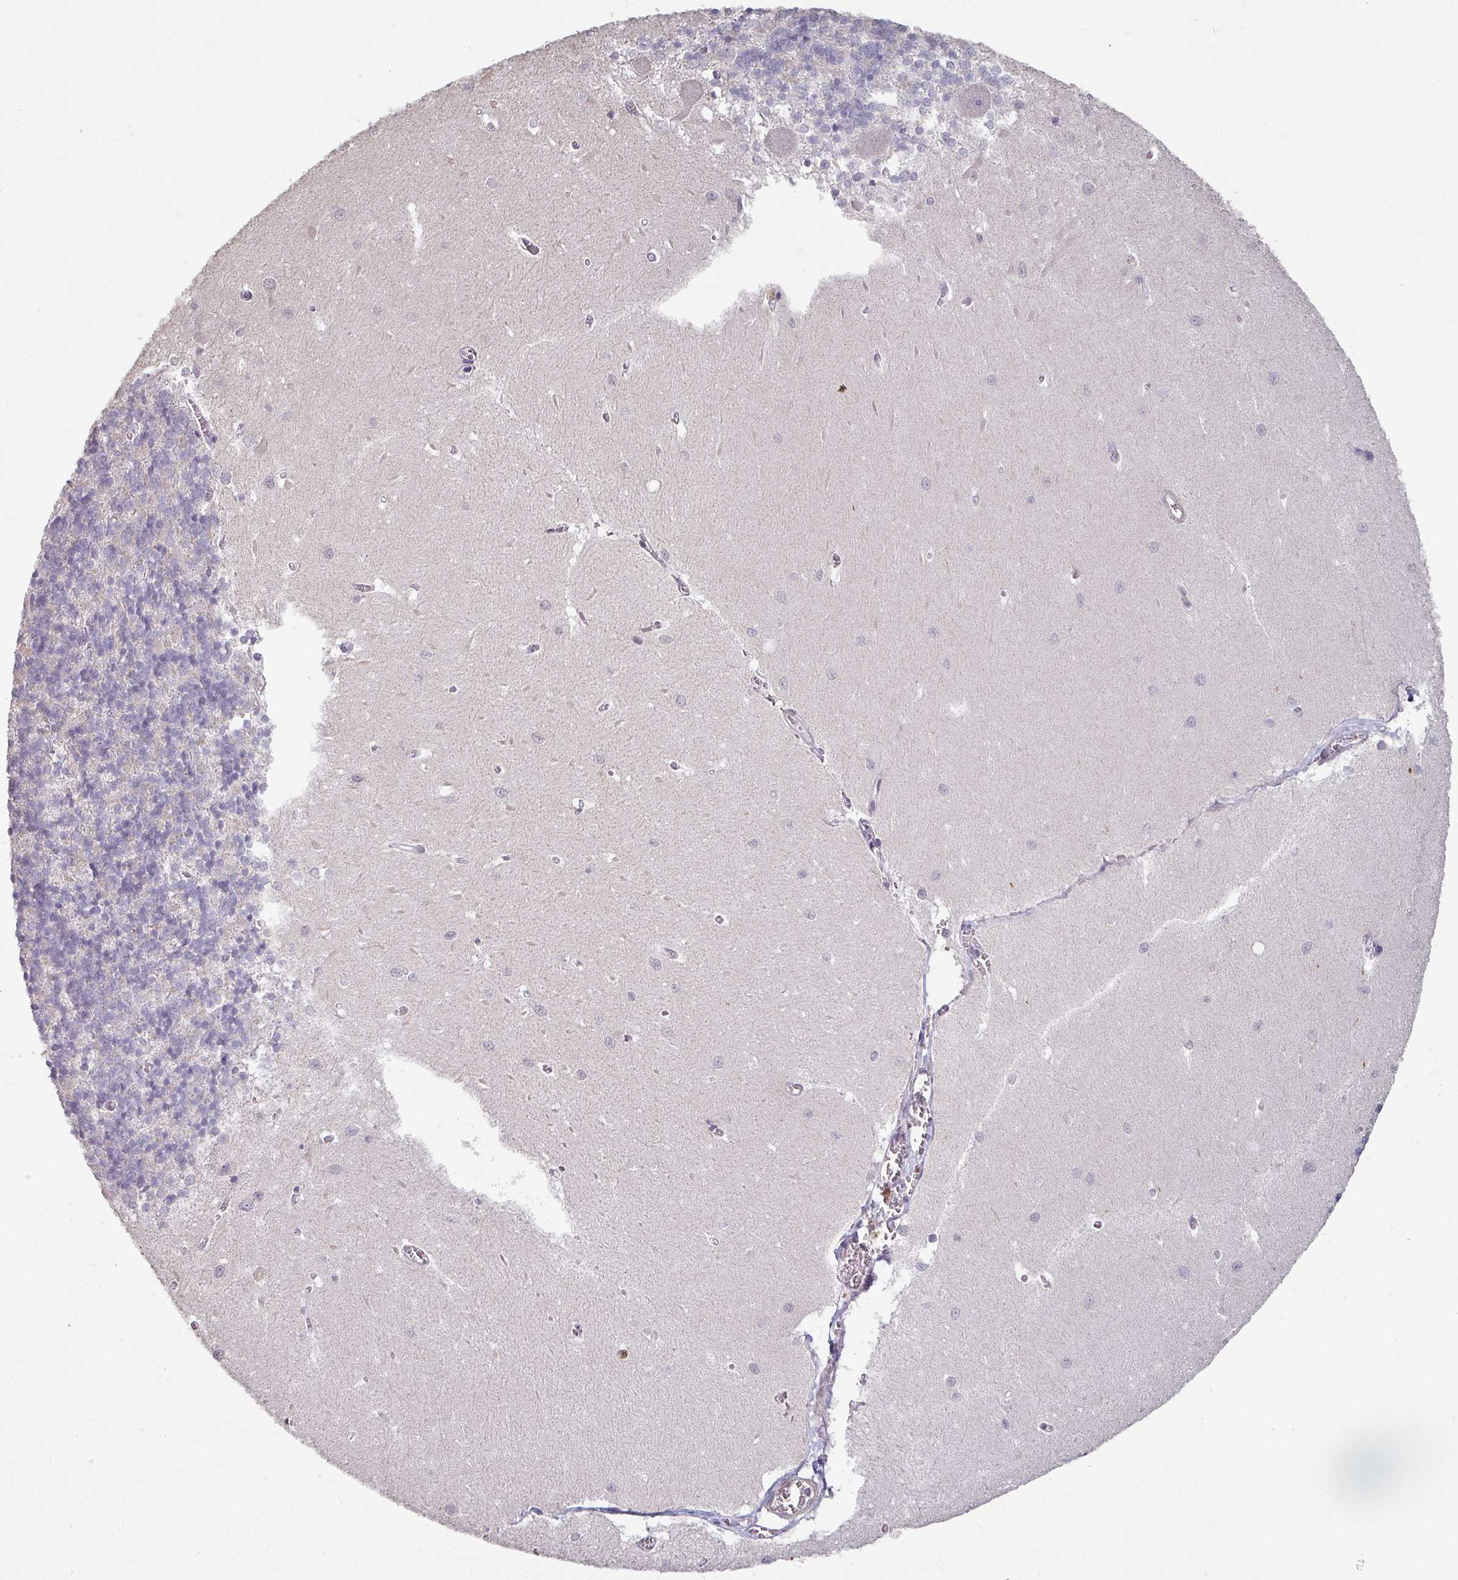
{"staining": {"intensity": "negative", "quantity": "none", "location": "none"}, "tissue": "cerebellum", "cell_type": "Cells in granular layer", "image_type": "normal", "snomed": [{"axis": "morphology", "description": "Normal tissue, NOS"}, {"axis": "topography", "description": "Cerebellum"}], "caption": "The photomicrograph reveals no significant expression in cells in granular layer of cerebellum. Nuclei are stained in blue.", "gene": "MAGEC3", "patient": {"sex": "male", "age": 37}}